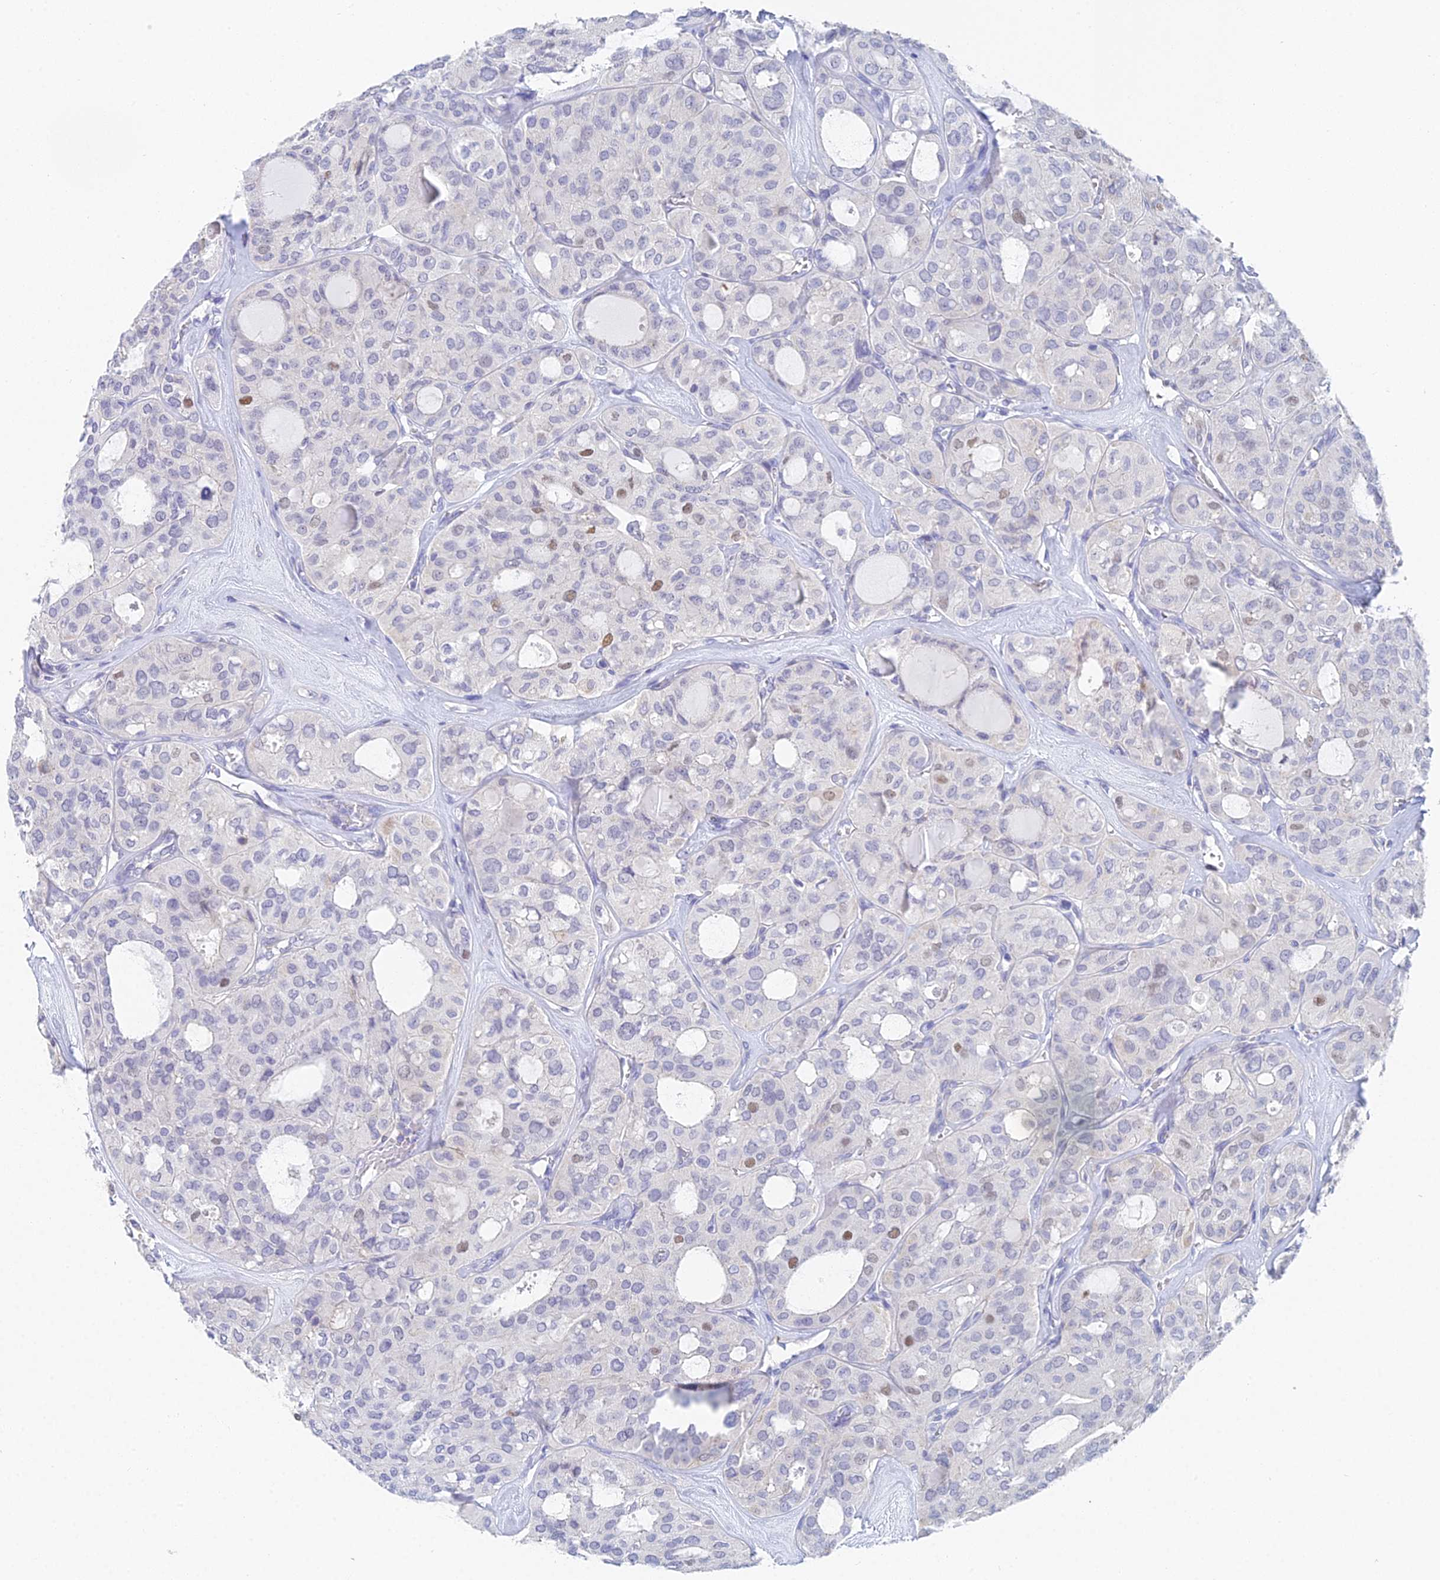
{"staining": {"intensity": "negative", "quantity": "none", "location": "none"}, "tissue": "thyroid cancer", "cell_type": "Tumor cells", "image_type": "cancer", "snomed": [{"axis": "morphology", "description": "Follicular adenoma carcinoma, NOS"}, {"axis": "topography", "description": "Thyroid gland"}], "caption": "High magnification brightfield microscopy of thyroid cancer stained with DAB (brown) and counterstained with hematoxylin (blue): tumor cells show no significant positivity. The staining is performed using DAB (3,3'-diaminobenzidine) brown chromogen with nuclei counter-stained in using hematoxylin.", "gene": "MCM2", "patient": {"sex": "male", "age": 75}}